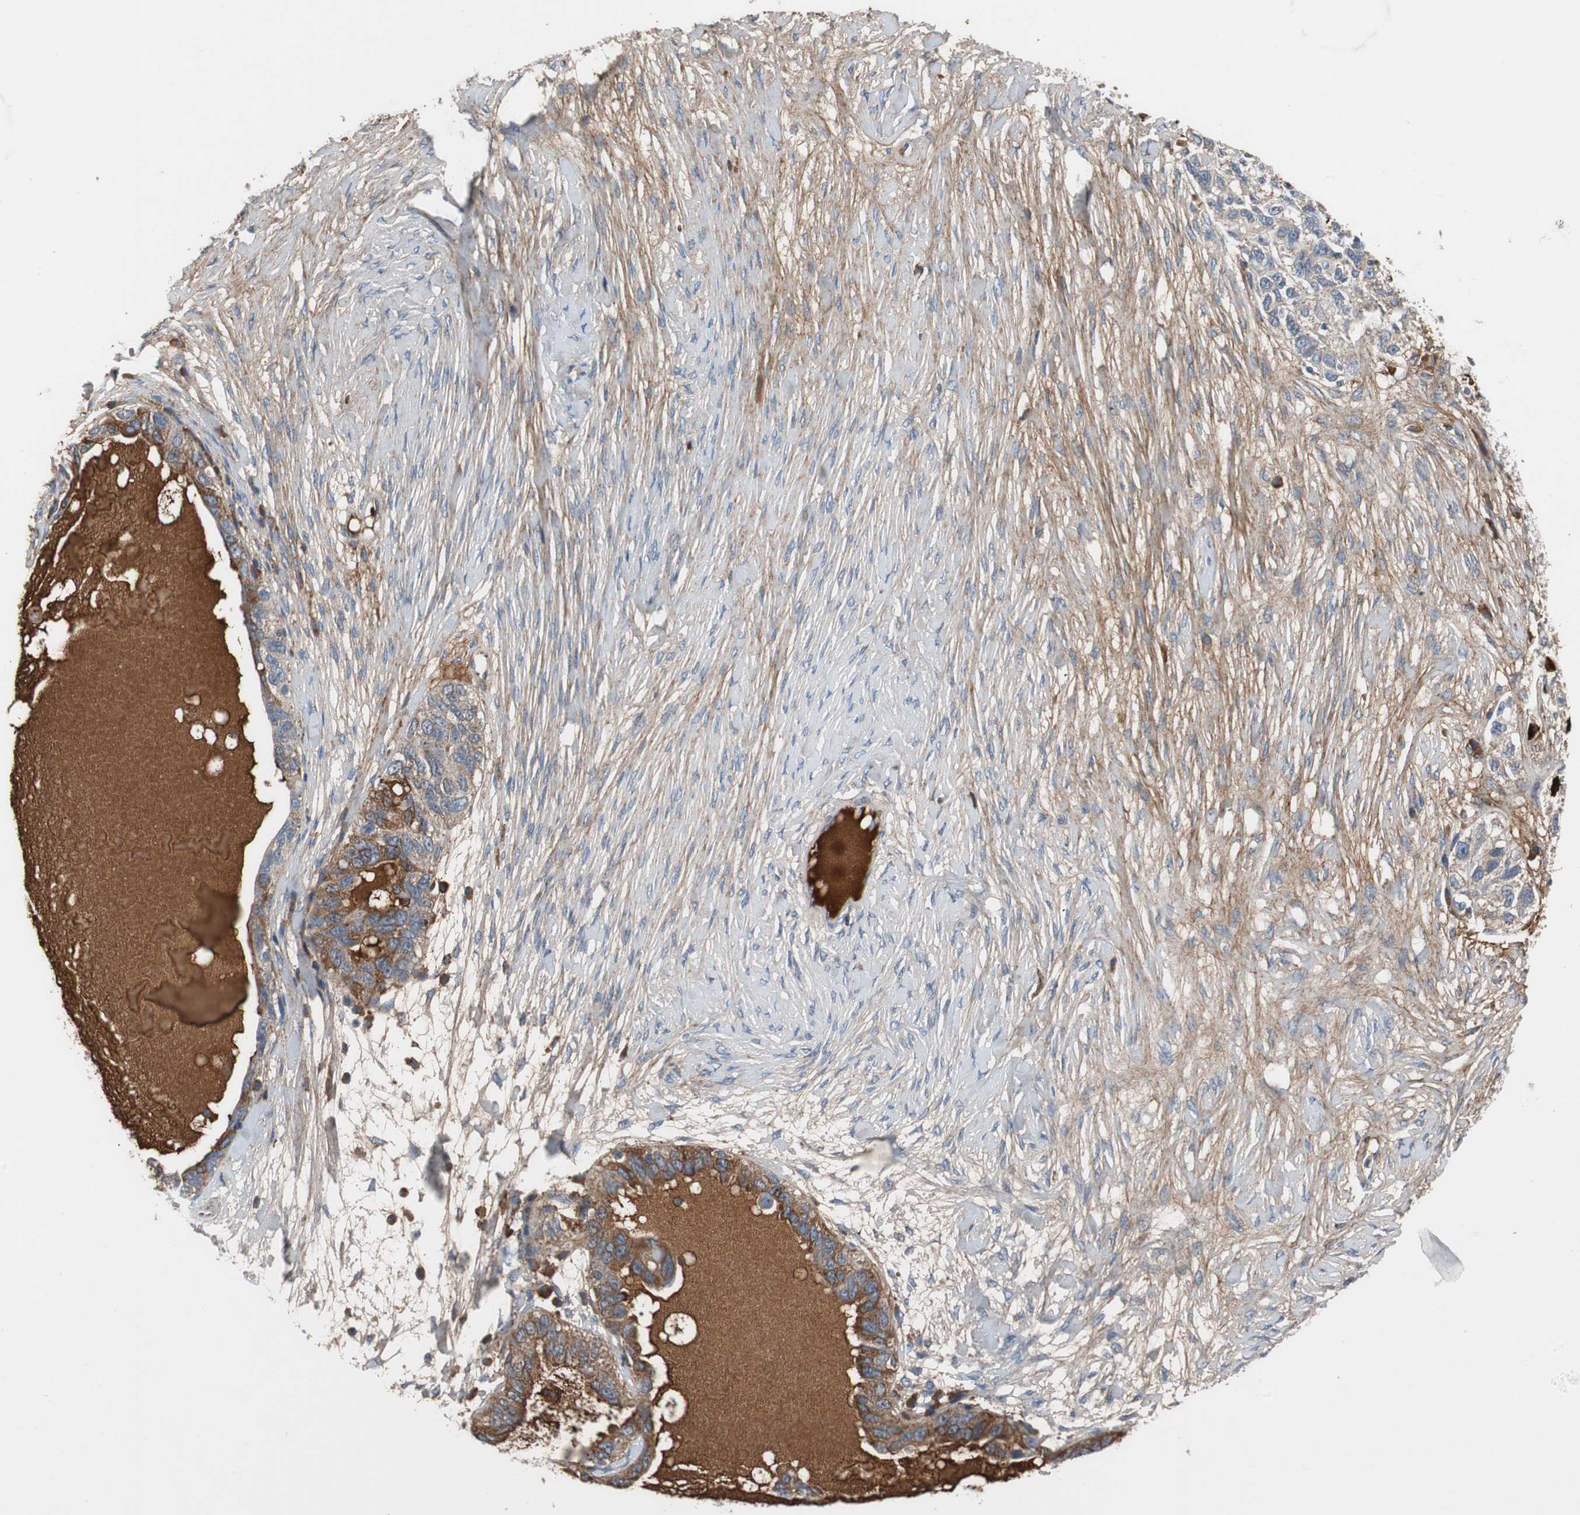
{"staining": {"intensity": "weak", "quantity": "25%-75%", "location": "cytoplasmic/membranous"}, "tissue": "ovarian cancer", "cell_type": "Tumor cells", "image_type": "cancer", "snomed": [{"axis": "morphology", "description": "Cystadenocarcinoma, serous, NOS"}, {"axis": "topography", "description": "Ovary"}], "caption": "Immunohistochemical staining of human ovarian serous cystadenocarcinoma exhibits low levels of weak cytoplasmic/membranous staining in approximately 25%-75% of tumor cells. The staining was performed using DAB, with brown indicating positive protein expression. Nuclei are stained blue with hematoxylin.", "gene": "SORT1", "patient": {"sex": "female", "age": 82}}